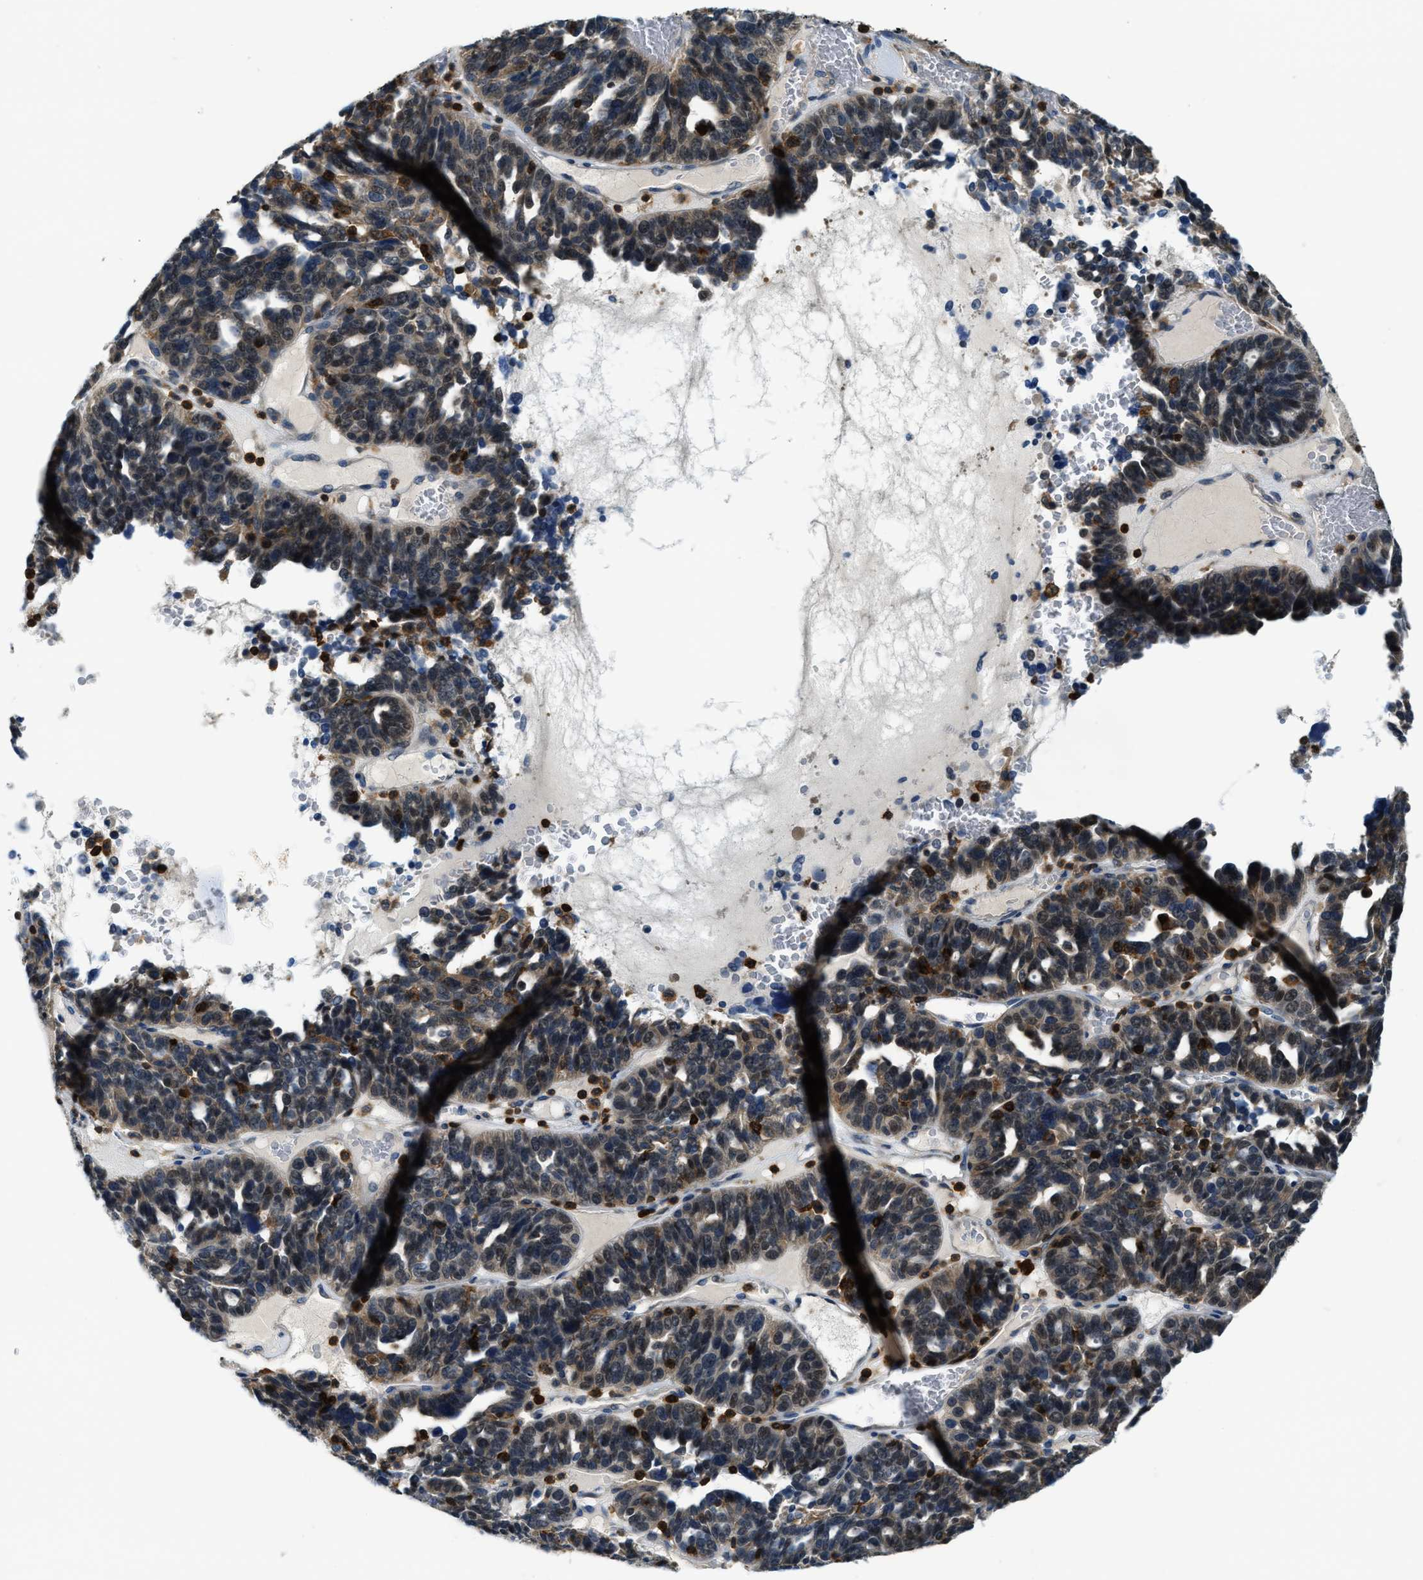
{"staining": {"intensity": "weak", "quantity": "25%-75%", "location": "cytoplasmic/membranous"}, "tissue": "ovarian cancer", "cell_type": "Tumor cells", "image_type": "cancer", "snomed": [{"axis": "morphology", "description": "Cystadenocarcinoma, serous, NOS"}, {"axis": "topography", "description": "Ovary"}], "caption": "Ovarian cancer stained with a protein marker displays weak staining in tumor cells.", "gene": "MYO1G", "patient": {"sex": "female", "age": 59}}